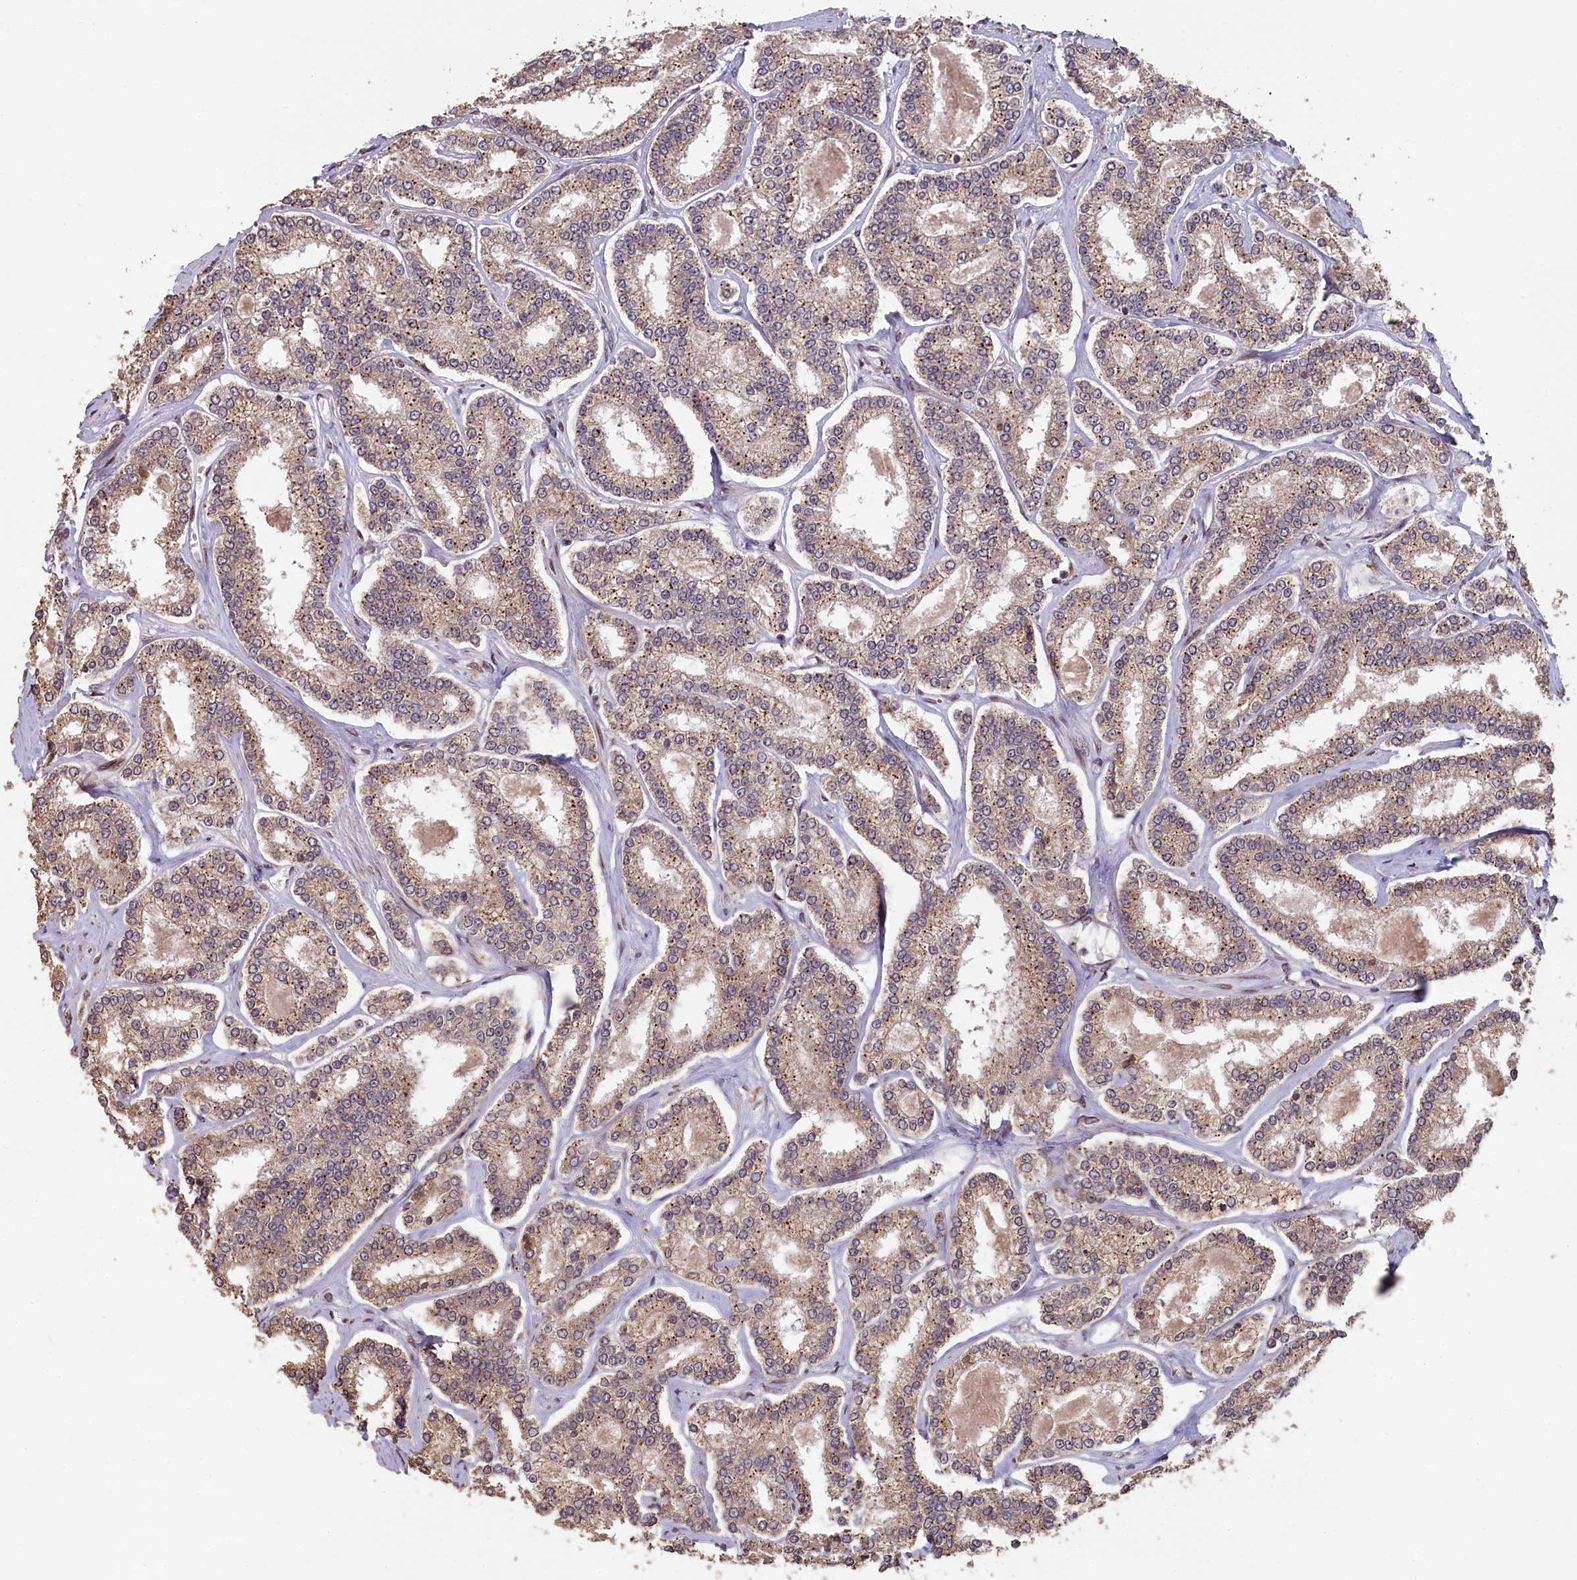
{"staining": {"intensity": "moderate", "quantity": ">75%", "location": "cytoplasmic/membranous"}, "tissue": "prostate cancer", "cell_type": "Tumor cells", "image_type": "cancer", "snomed": [{"axis": "morphology", "description": "Normal tissue, NOS"}, {"axis": "morphology", "description": "Adenocarcinoma, High grade"}, {"axis": "topography", "description": "Prostate"}], "caption": "Immunohistochemistry (IHC) of adenocarcinoma (high-grade) (prostate) exhibits medium levels of moderate cytoplasmic/membranous staining in about >75% of tumor cells.", "gene": "SLC38A7", "patient": {"sex": "male", "age": 83}}